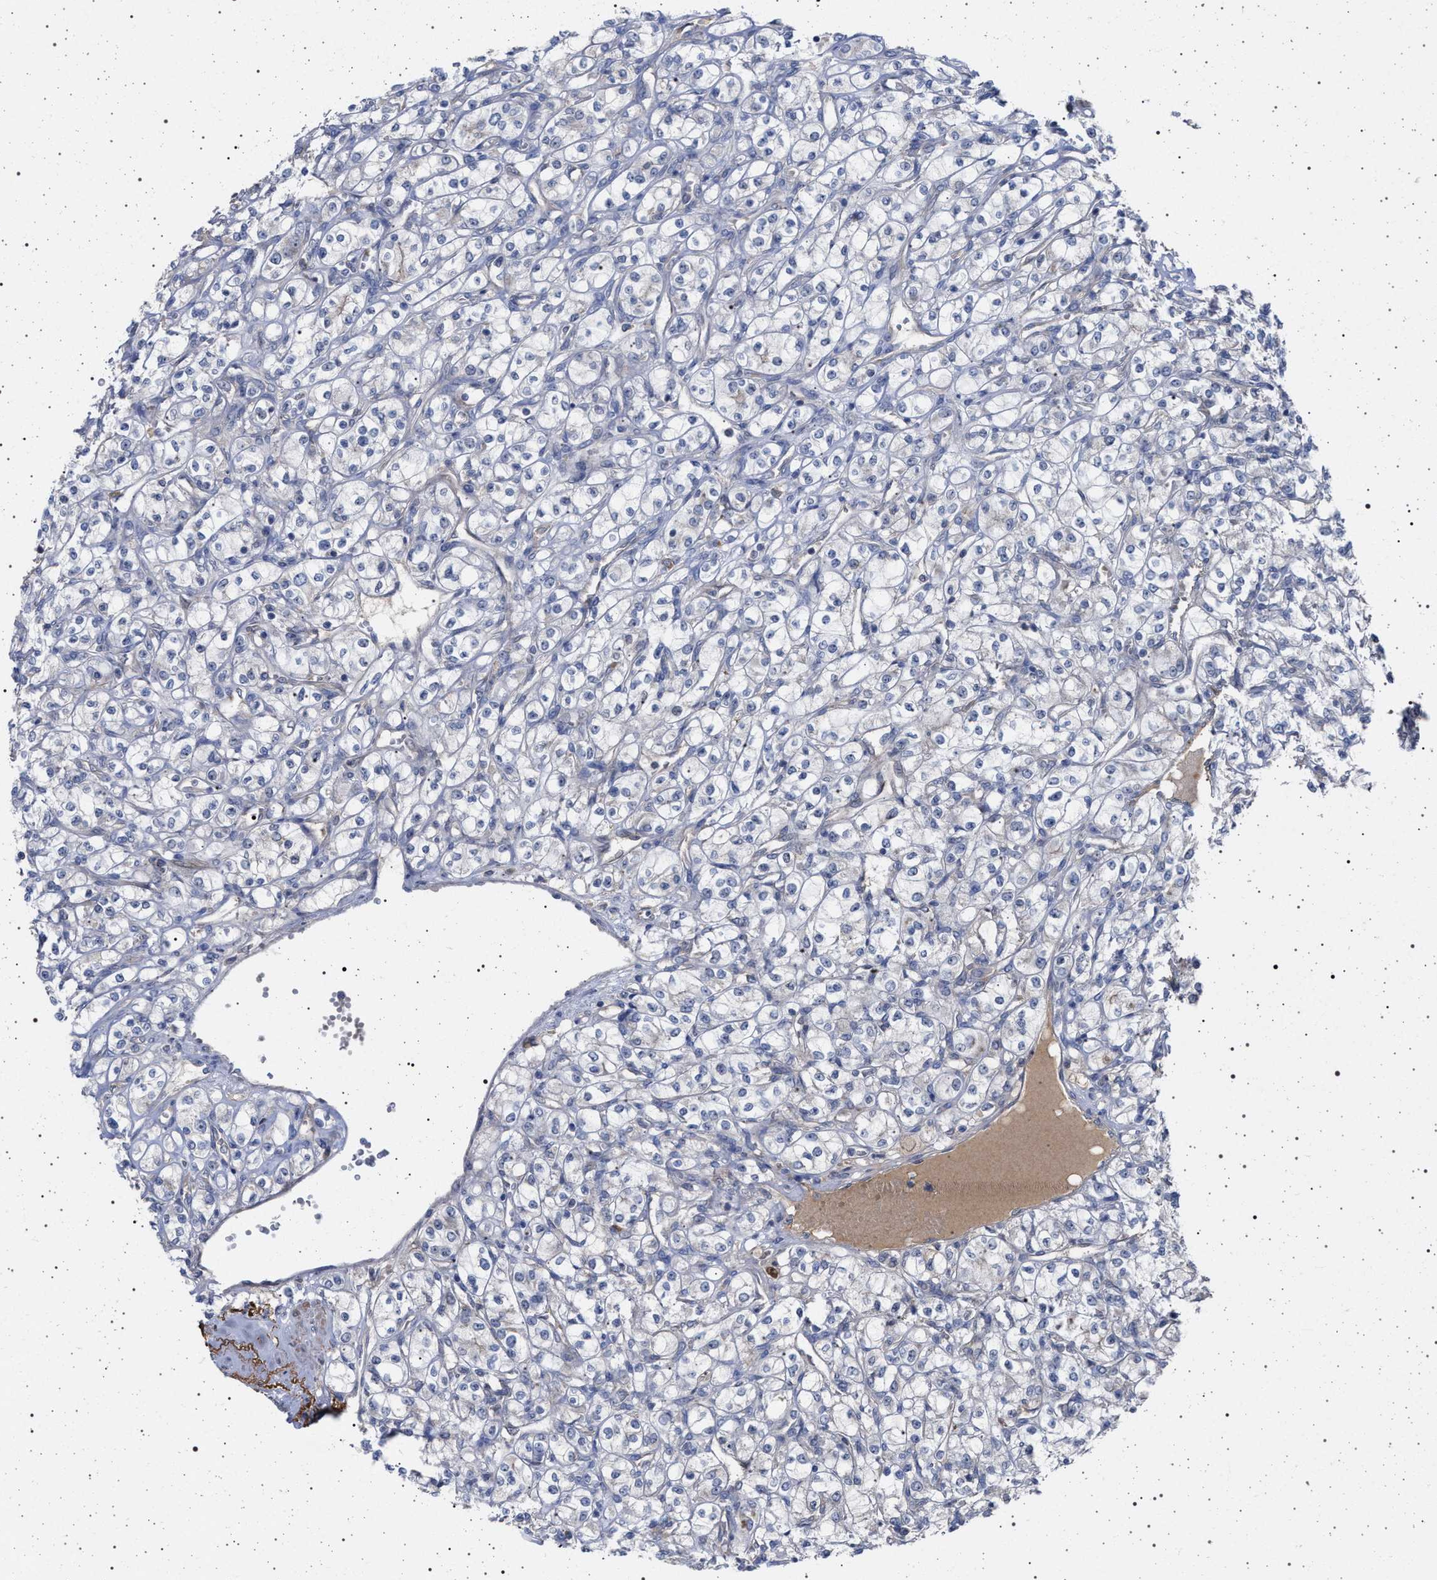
{"staining": {"intensity": "negative", "quantity": "none", "location": "none"}, "tissue": "renal cancer", "cell_type": "Tumor cells", "image_type": "cancer", "snomed": [{"axis": "morphology", "description": "Adenocarcinoma, NOS"}, {"axis": "topography", "description": "Kidney"}], "caption": "A histopathology image of human renal cancer is negative for staining in tumor cells.", "gene": "RBM48", "patient": {"sex": "male", "age": 77}}